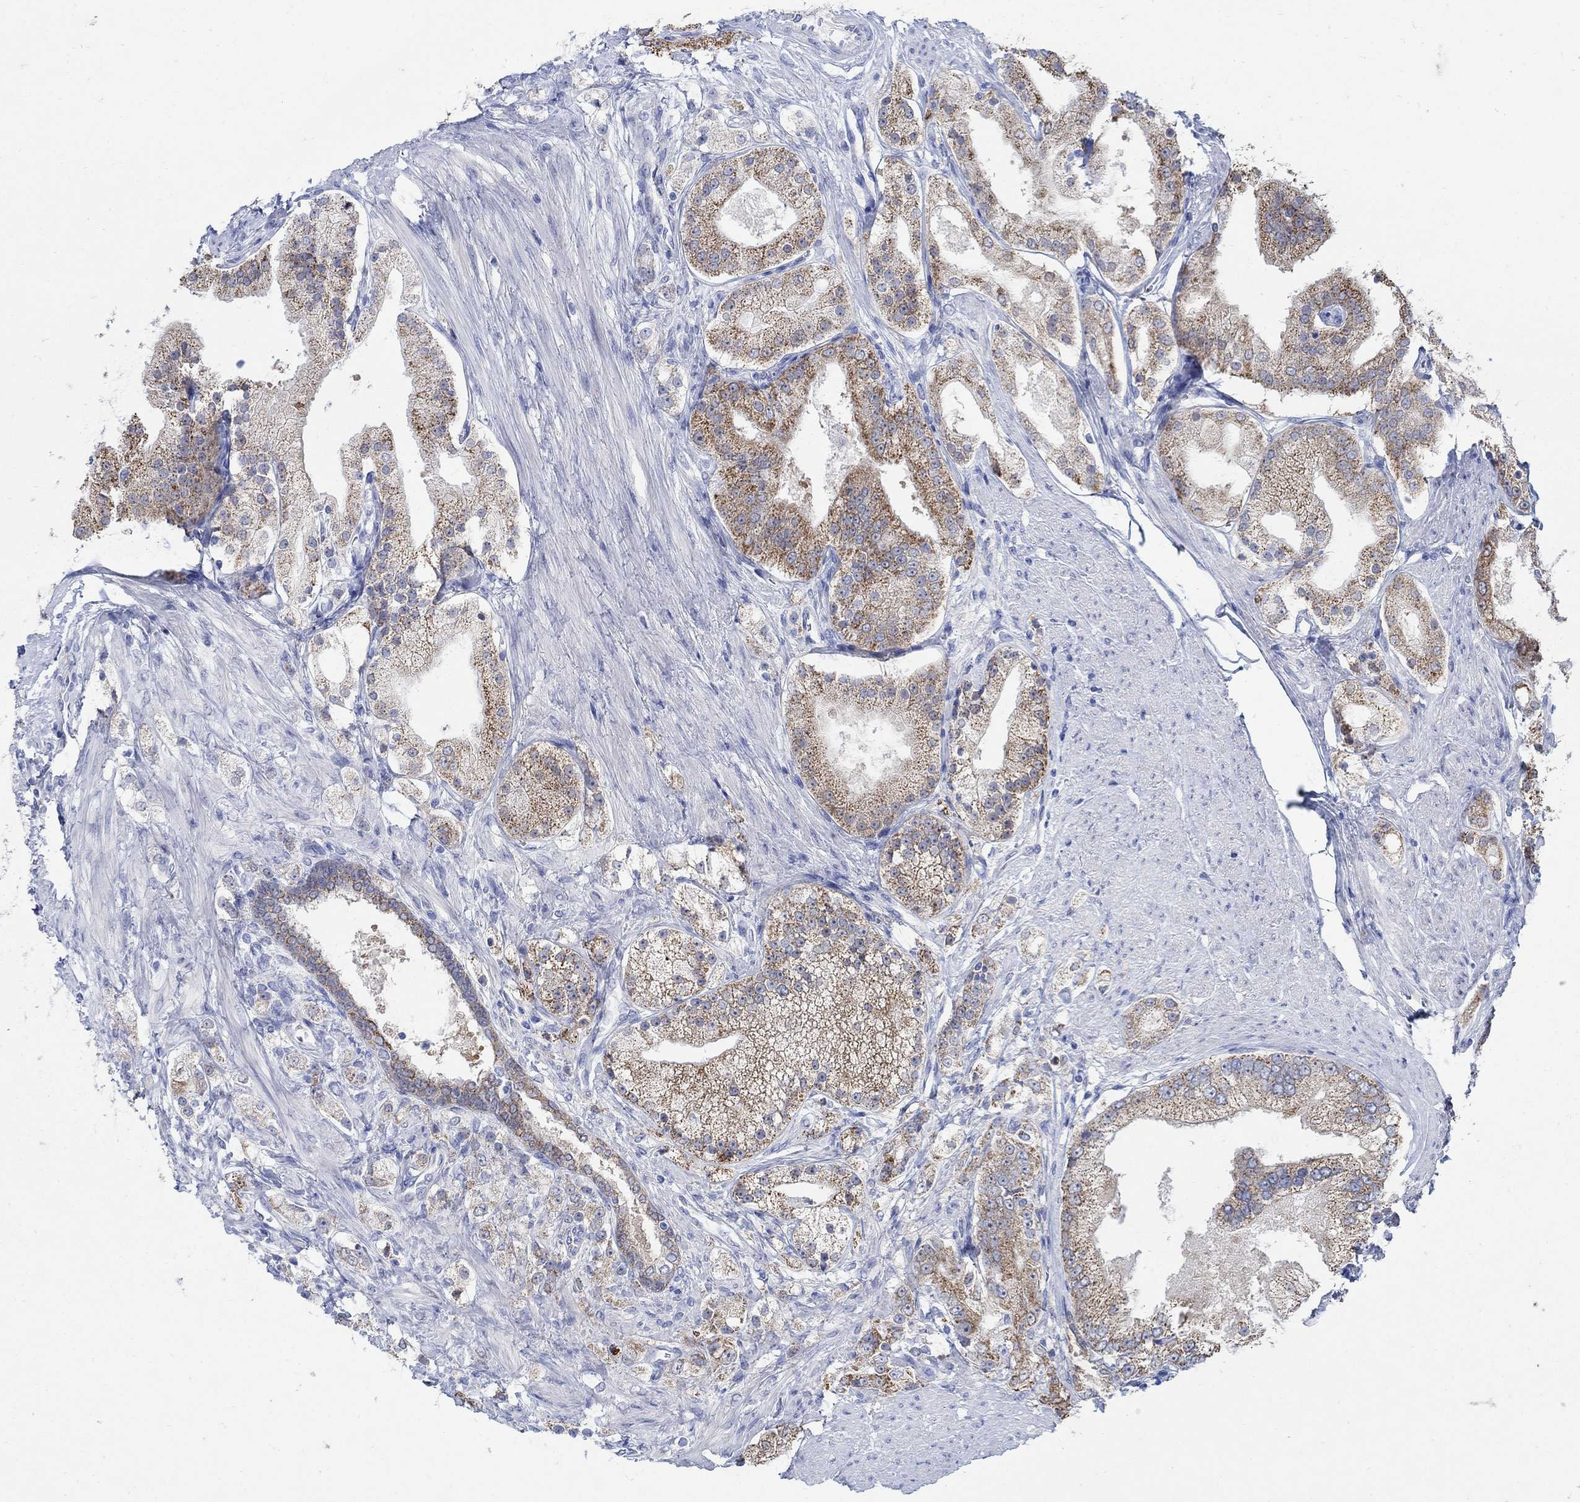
{"staining": {"intensity": "moderate", "quantity": "25%-75%", "location": "cytoplasmic/membranous"}, "tissue": "prostate cancer", "cell_type": "Tumor cells", "image_type": "cancer", "snomed": [{"axis": "morphology", "description": "Adenocarcinoma, NOS"}, {"axis": "topography", "description": "Prostate and seminal vesicle, NOS"}, {"axis": "topography", "description": "Prostate"}], "caption": "A medium amount of moderate cytoplasmic/membranous expression is seen in about 25%-75% of tumor cells in prostate adenocarcinoma tissue.", "gene": "ZDHHC14", "patient": {"sex": "male", "age": 67}}